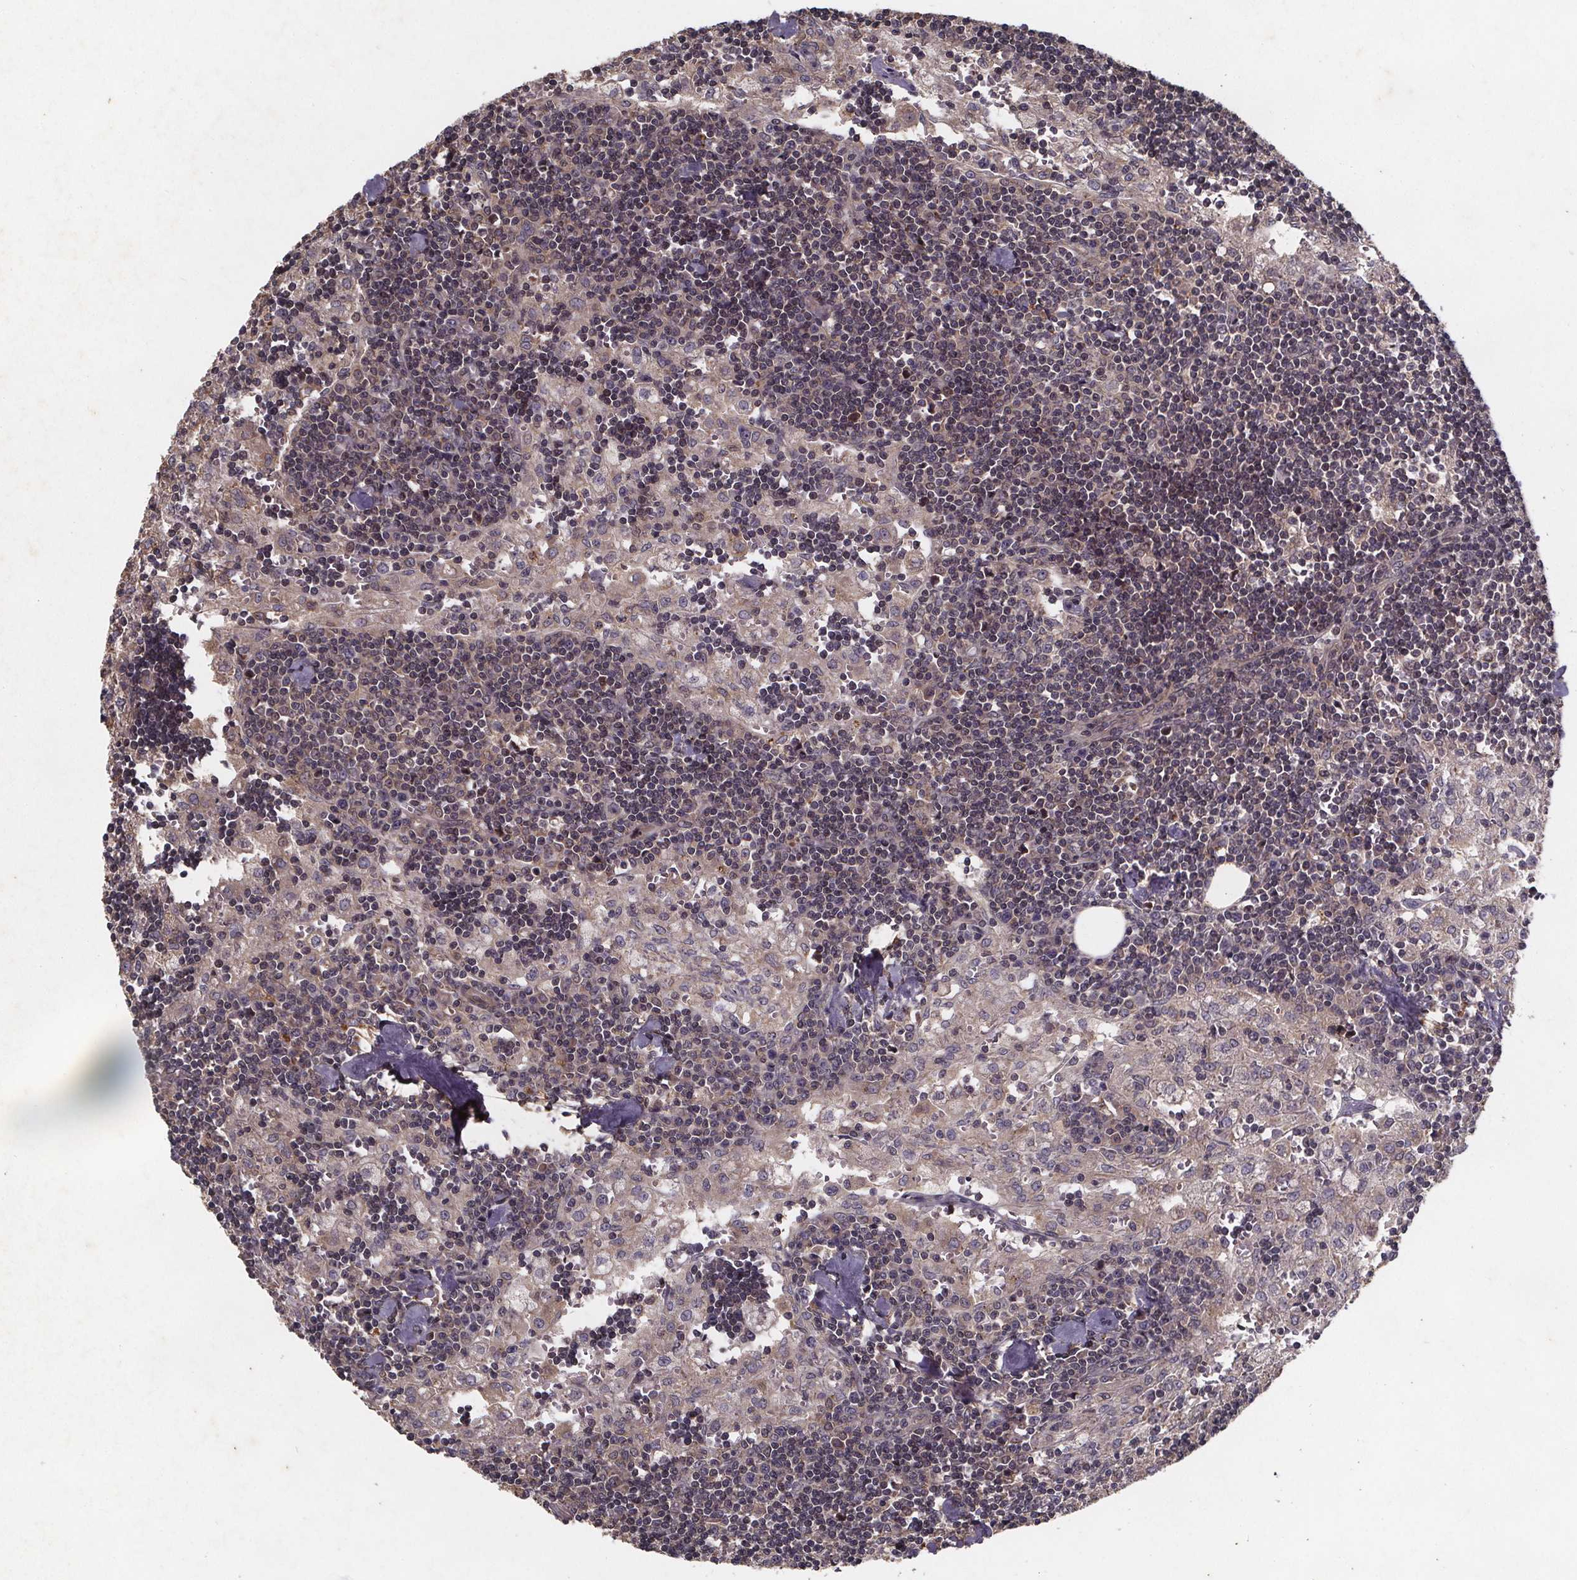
{"staining": {"intensity": "negative", "quantity": "none", "location": "none"}, "tissue": "lymph node", "cell_type": "Germinal center cells", "image_type": "normal", "snomed": [{"axis": "morphology", "description": "Normal tissue, NOS"}, {"axis": "topography", "description": "Lymph node"}], "caption": "DAB immunohistochemical staining of benign human lymph node displays no significant expression in germinal center cells.", "gene": "PIERCE2", "patient": {"sex": "male", "age": 55}}